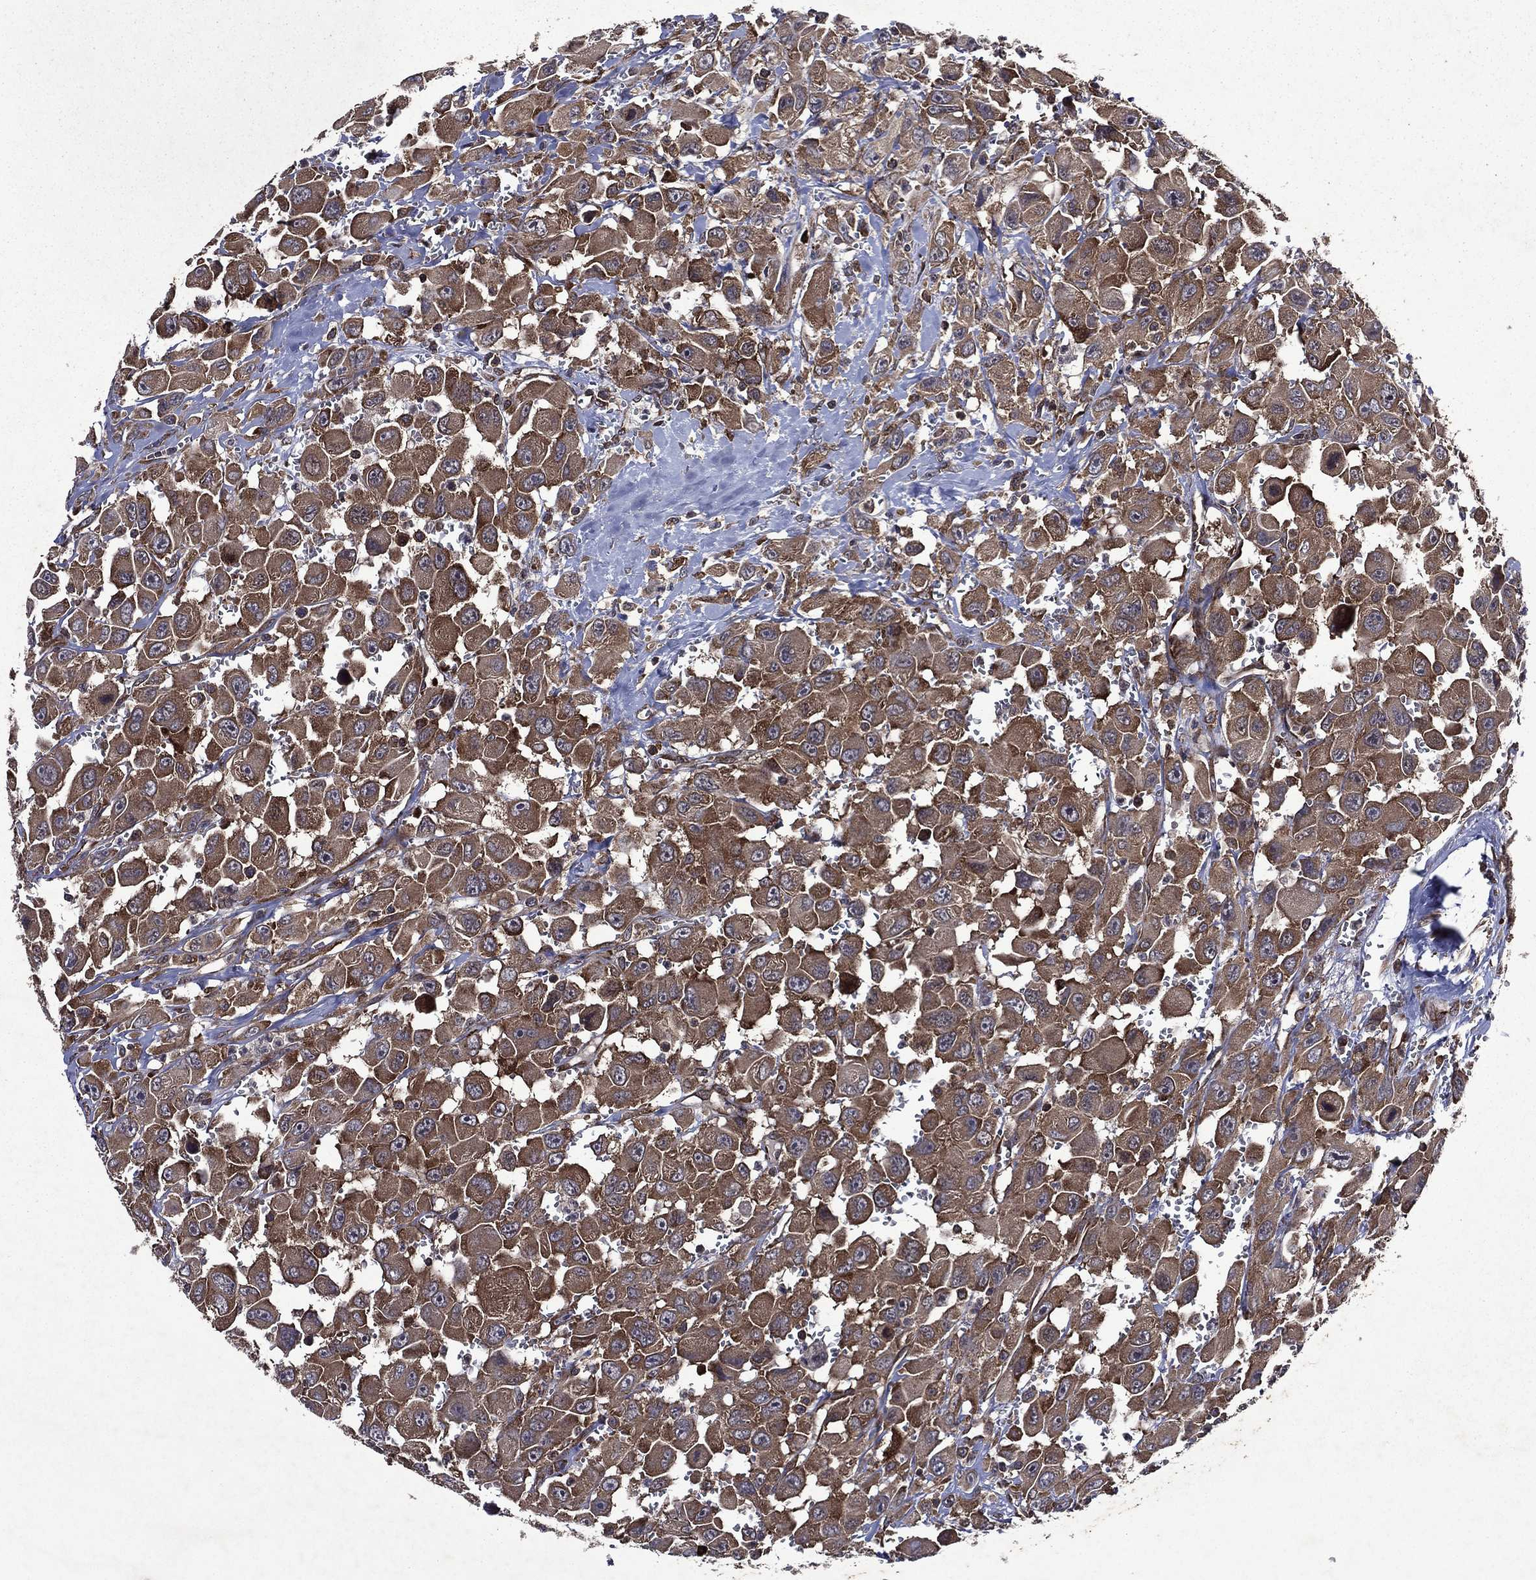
{"staining": {"intensity": "moderate", "quantity": ">75%", "location": "cytoplasmic/membranous"}, "tissue": "head and neck cancer", "cell_type": "Tumor cells", "image_type": "cancer", "snomed": [{"axis": "morphology", "description": "Squamous cell carcinoma, NOS"}, {"axis": "morphology", "description": "Squamous cell carcinoma, metastatic, NOS"}, {"axis": "topography", "description": "Oral tissue"}, {"axis": "topography", "description": "Head-Neck"}], "caption": "Head and neck squamous cell carcinoma stained for a protein (brown) demonstrates moderate cytoplasmic/membranous positive expression in approximately >75% of tumor cells.", "gene": "EIF2B4", "patient": {"sex": "female", "age": 85}}